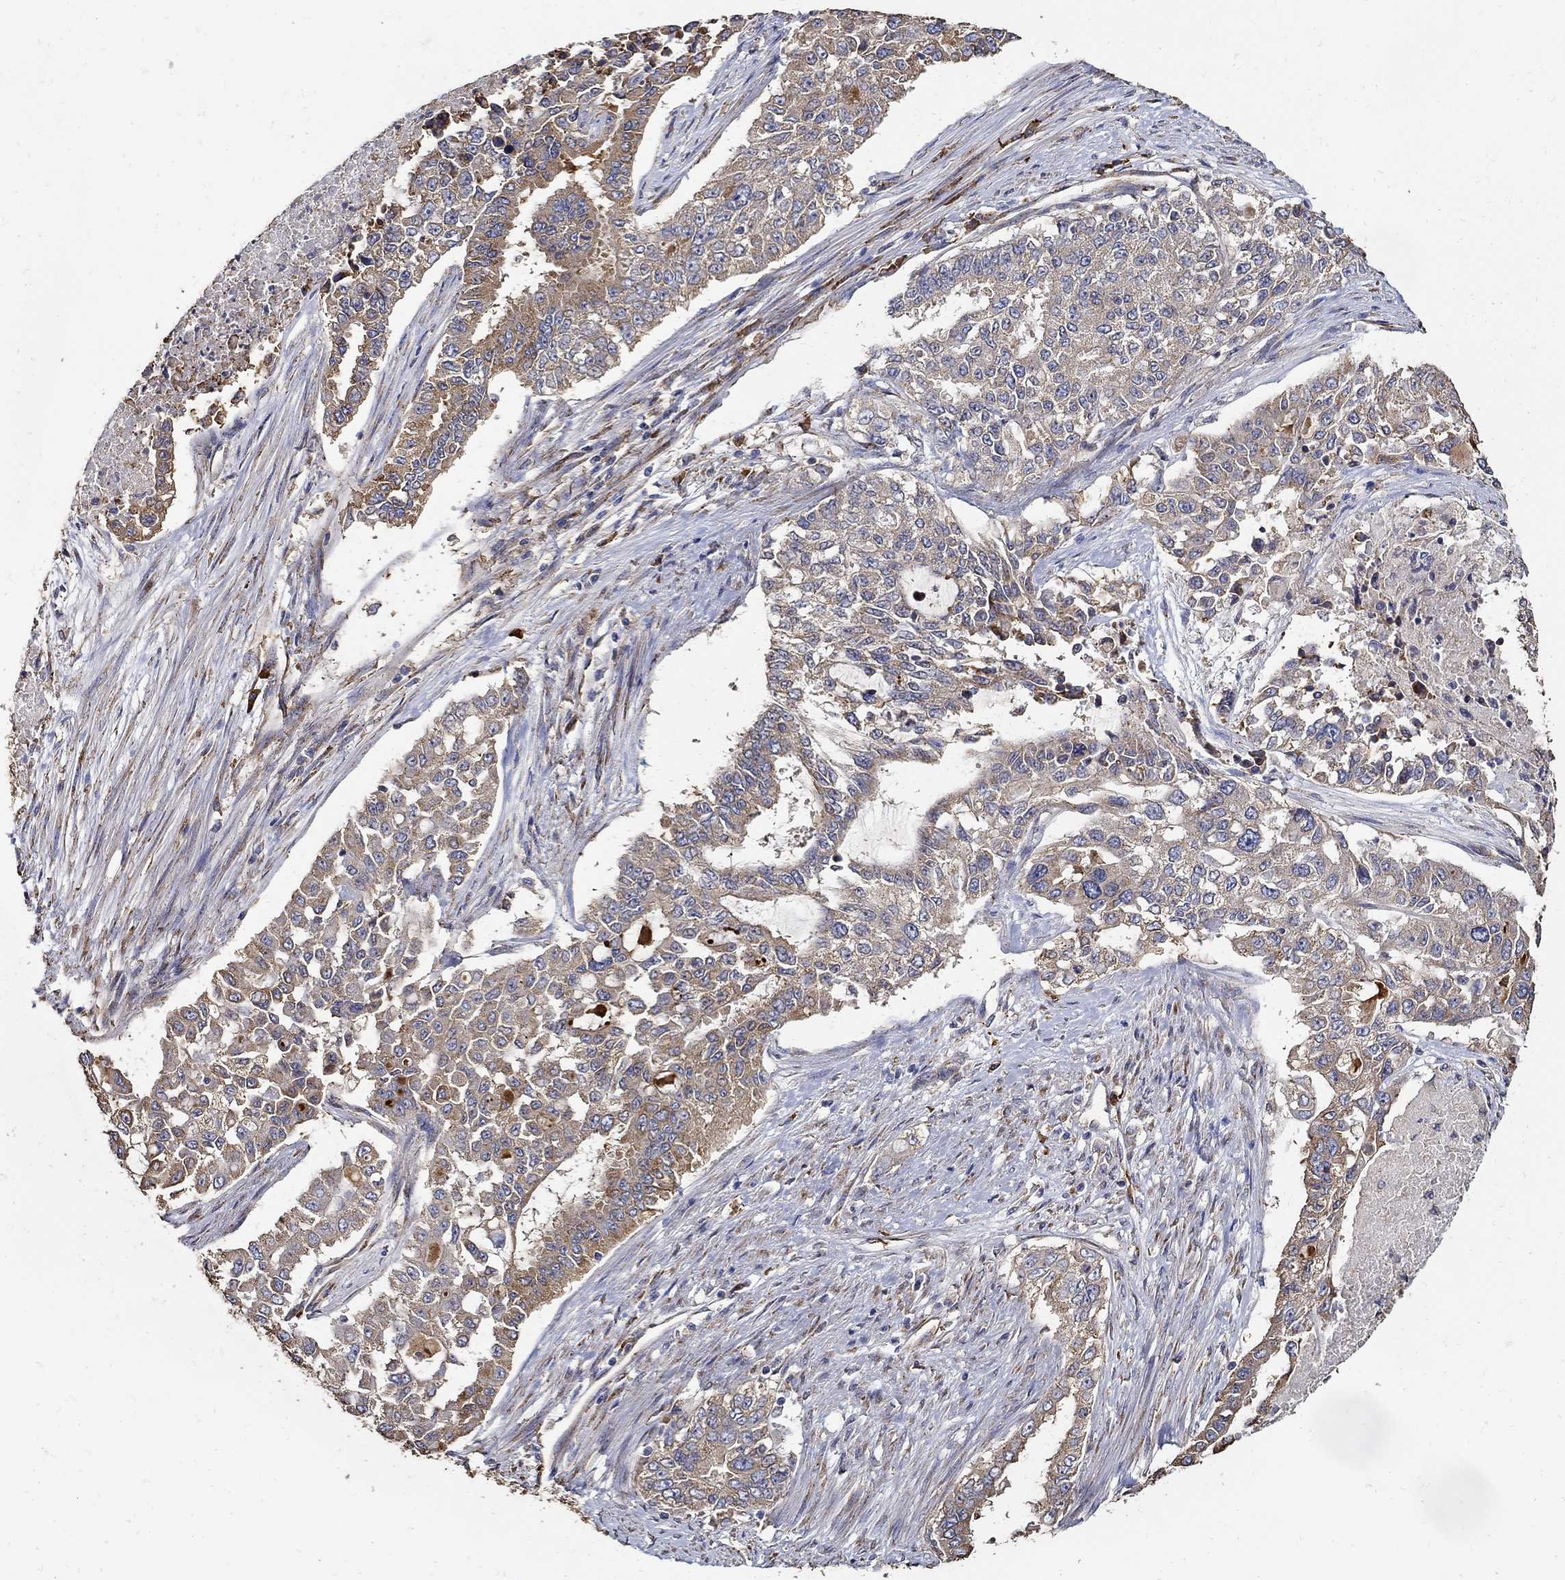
{"staining": {"intensity": "weak", "quantity": ">75%", "location": "cytoplasmic/membranous"}, "tissue": "endometrial cancer", "cell_type": "Tumor cells", "image_type": "cancer", "snomed": [{"axis": "morphology", "description": "Adenocarcinoma, NOS"}, {"axis": "topography", "description": "Uterus"}], "caption": "Endometrial cancer was stained to show a protein in brown. There is low levels of weak cytoplasmic/membranous positivity in approximately >75% of tumor cells.", "gene": "EMILIN3", "patient": {"sex": "female", "age": 59}}